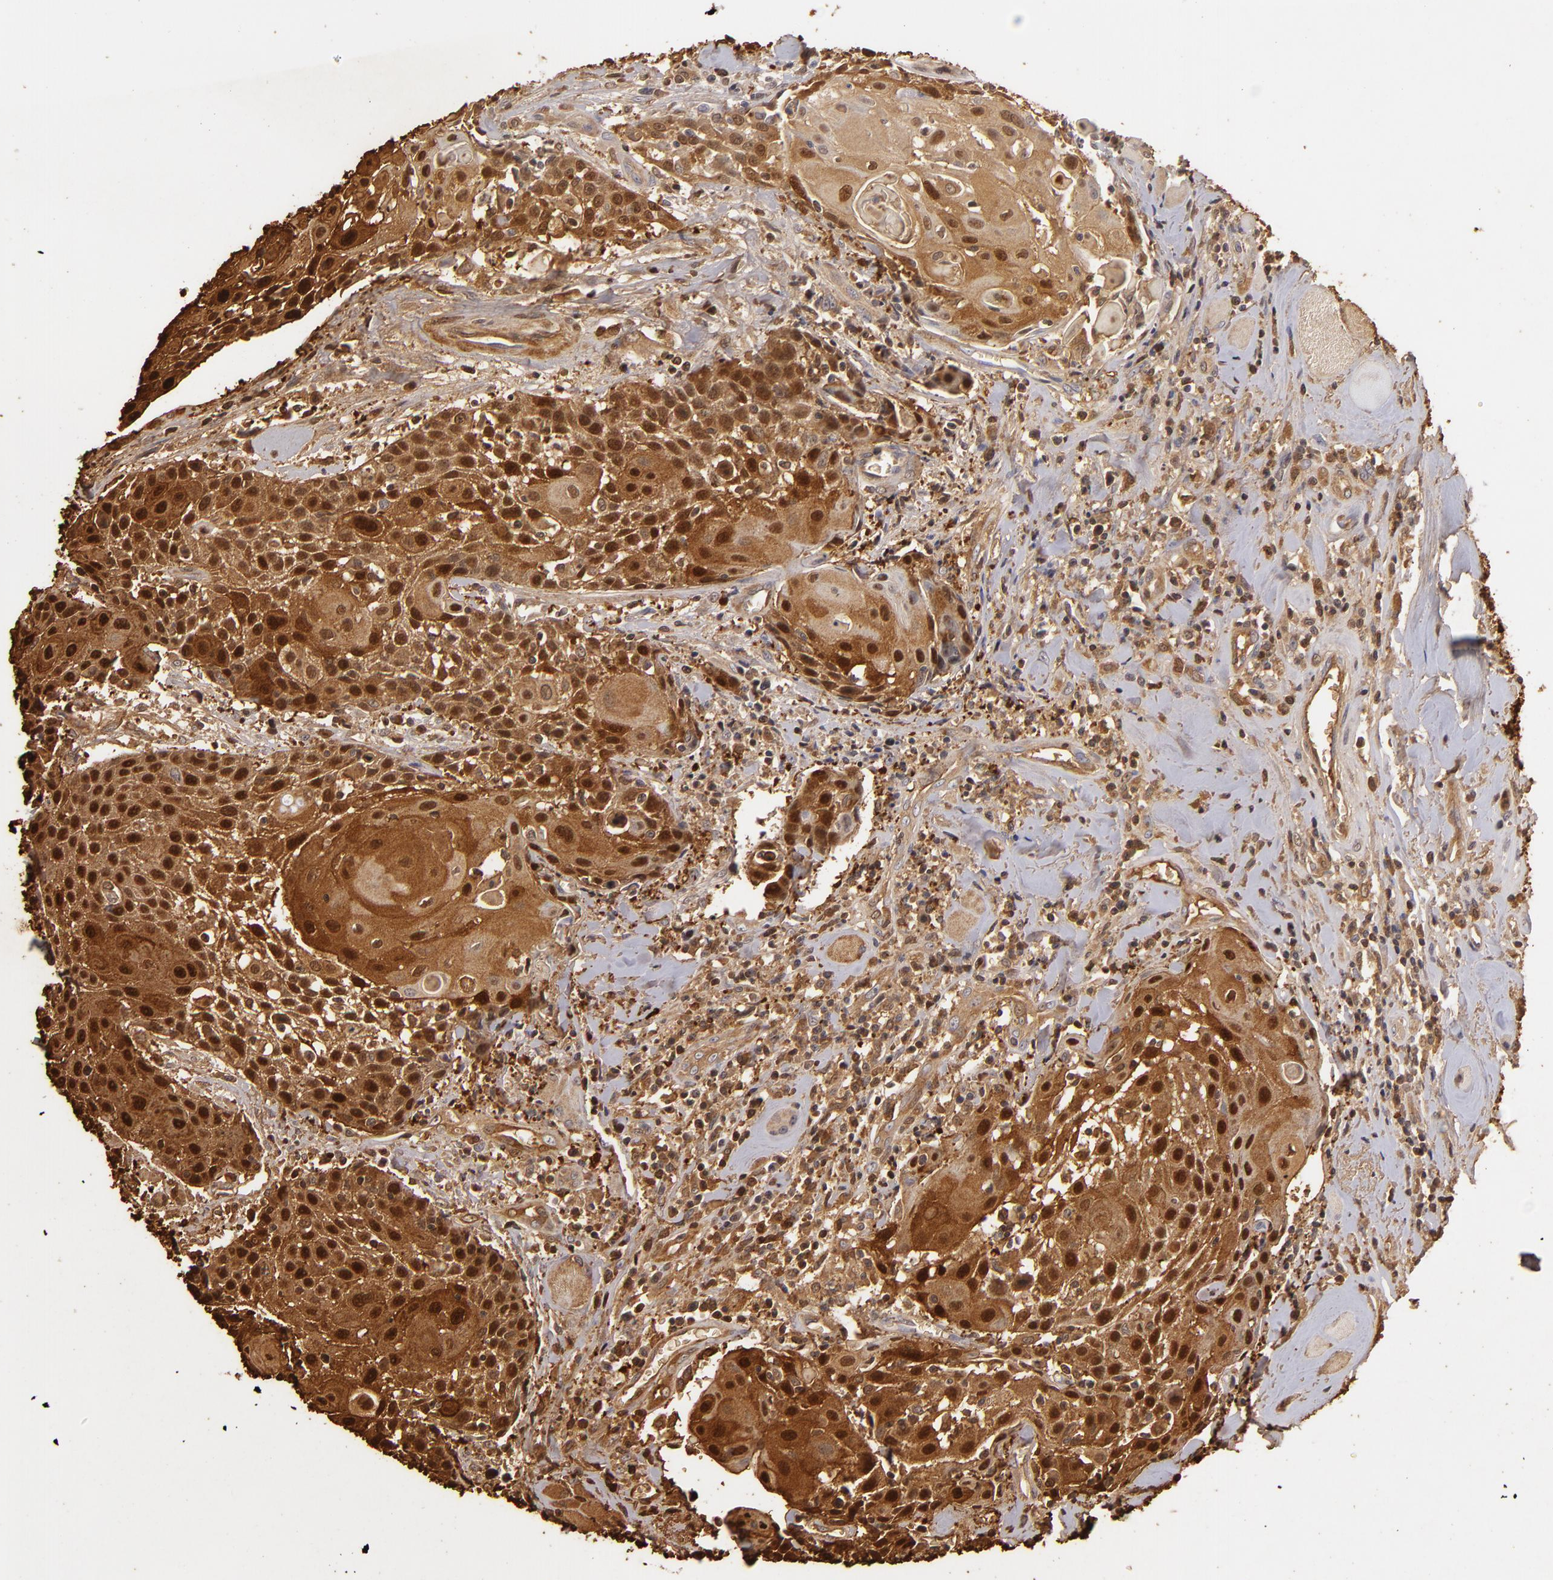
{"staining": {"intensity": "strong", "quantity": ">75%", "location": "cytoplasmic/membranous,nuclear"}, "tissue": "head and neck cancer", "cell_type": "Tumor cells", "image_type": "cancer", "snomed": [{"axis": "morphology", "description": "Squamous cell carcinoma, NOS"}, {"axis": "topography", "description": "Oral tissue"}, {"axis": "topography", "description": "Head-Neck"}], "caption": "A histopathology image showing strong cytoplasmic/membranous and nuclear positivity in about >75% of tumor cells in head and neck cancer (squamous cell carcinoma), as visualized by brown immunohistochemical staining.", "gene": "S100A2", "patient": {"sex": "female", "age": 82}}